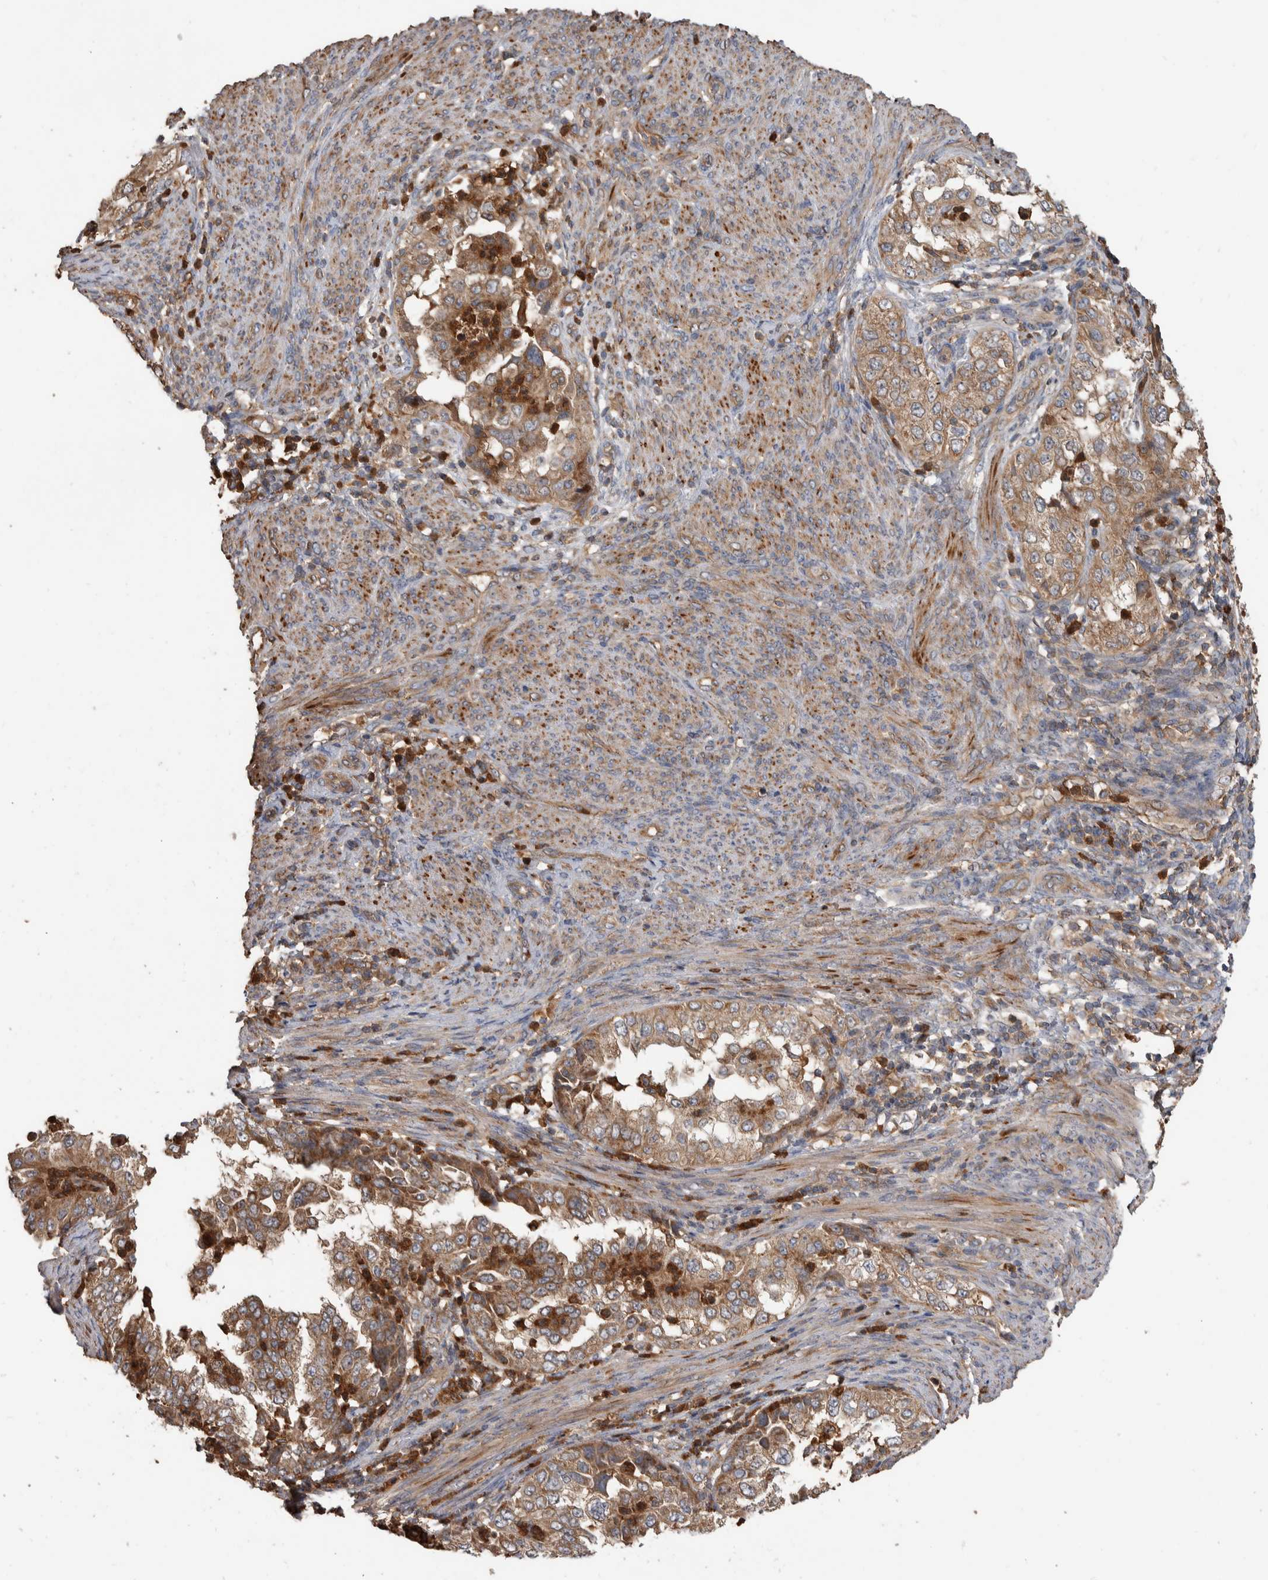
{"staining": {"intensity": "weak", "quantity": ">75%", "location": "cytoplasmic/membranous"}, "tissue": "endometrial cancer", "cell_type": "Tumor cells", "image_type": "cancer", "snomed": [{"axis": "morphology", "description": "Adenocarcinoma, NOS"}, {"axis": "topography", "description": "Endometrium"}], "caption": "High-magnification brightfield microscopy of adenocarcinoma (endometrial) stained with DAB (3,3'-diaminobenzidine) (brown) and counterstained with hematoxylin (blue). tumor cells exhibit weak cytoplasmic/membranous positivity is appreciated in about>75% of cells.", "gene": "SDCBP", "patient": {"sex": "female", "age": 85}}